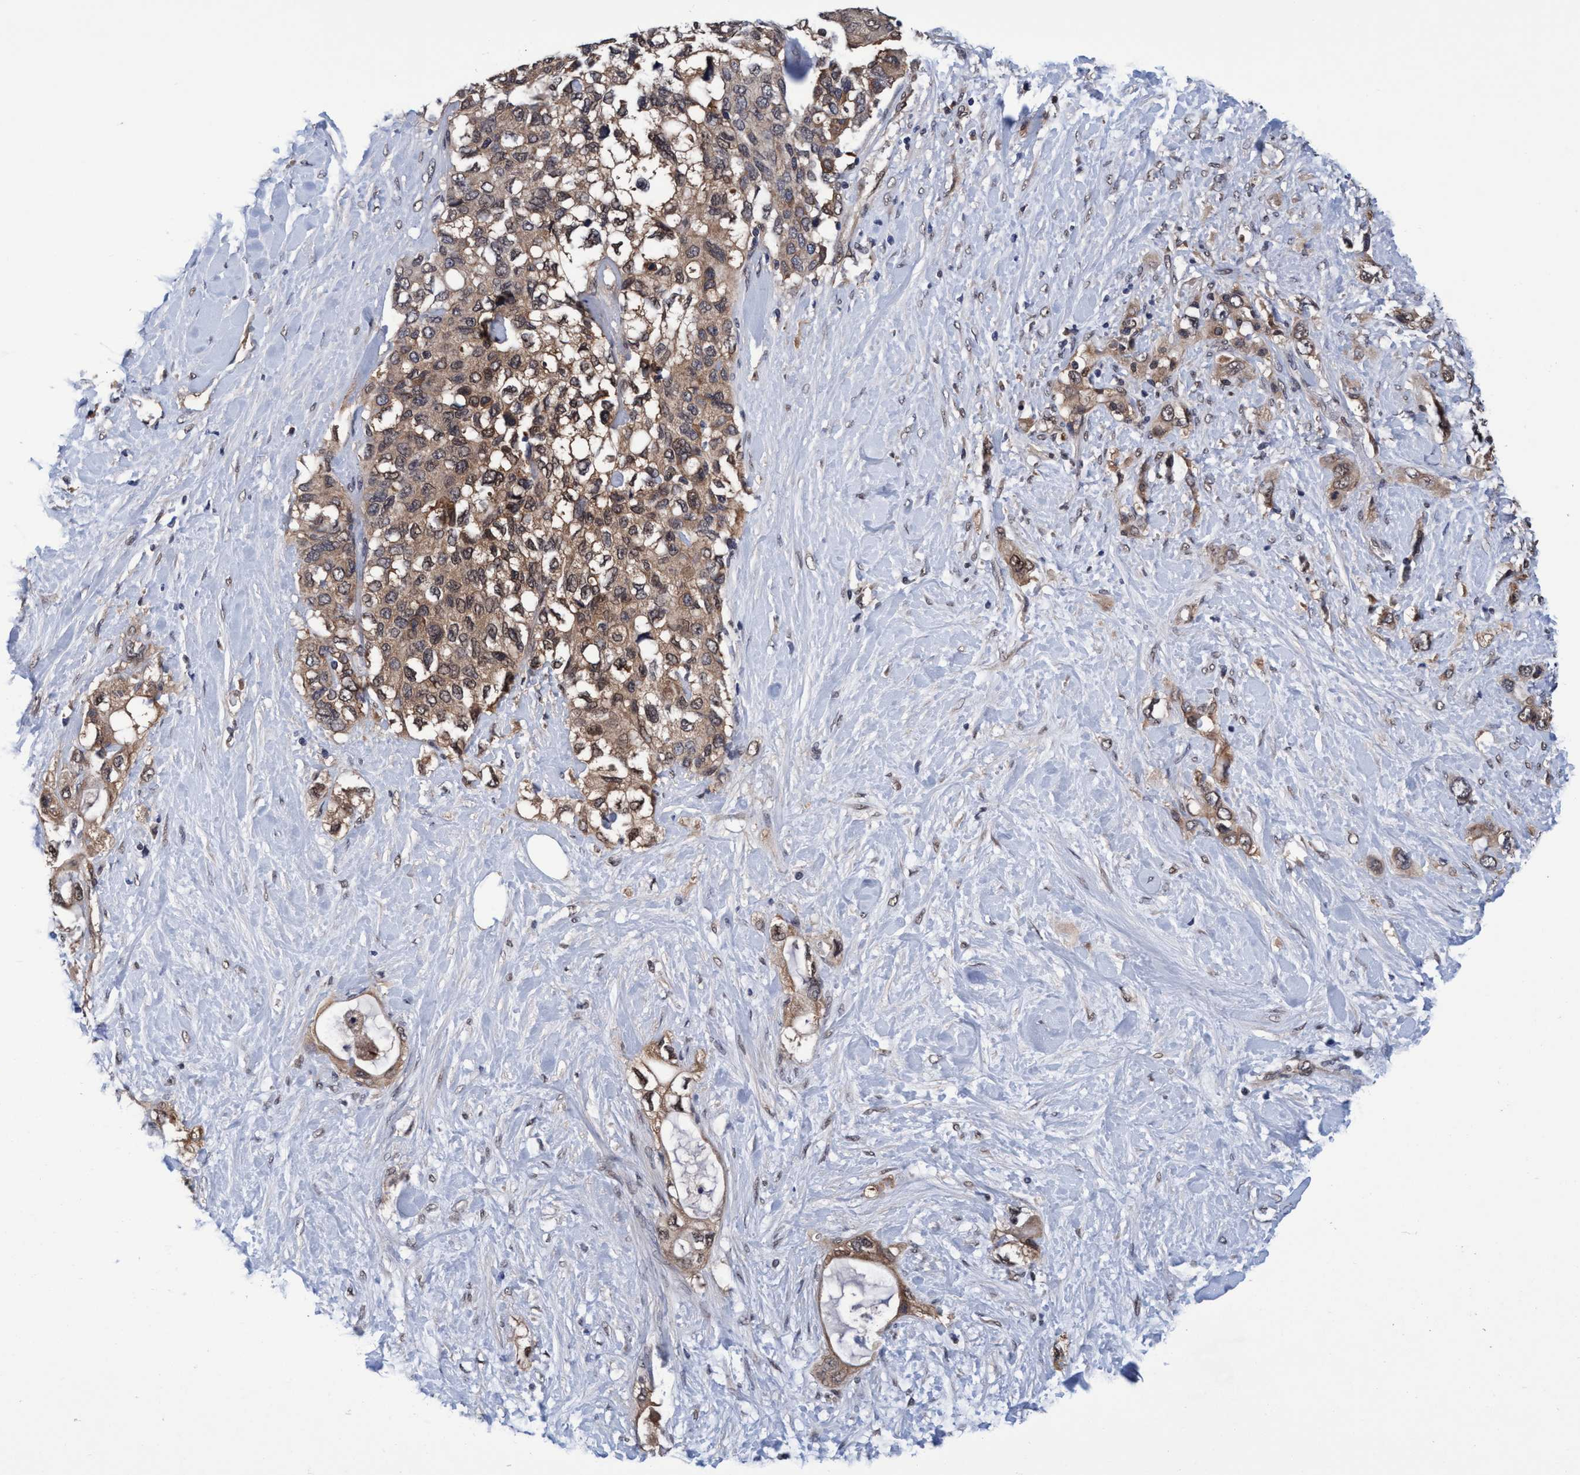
{"staining": {"intensity": "weak", "quantity": ">75%", "location": "cytoplasmic/membranous"}, "tissue": "pancreatic cancer", "cell_type": "Tumor cells", "image_type": "cancer", "snomed": [{"axis": "morphology", "description": "Adenocarcinoma, NOS"}, {"axis": "topography", "description": "Pancreas"}], "caption": "Protein expression analysis of human pancreatic adenocarcinoma reveals weak cytoplasmic/membranous positivity in about >75% of tumor cells. (IHC, brightfield microscopy, high magnification).", "gene": "PSMD12", "patient": {"sex": "female", "age": 56}}